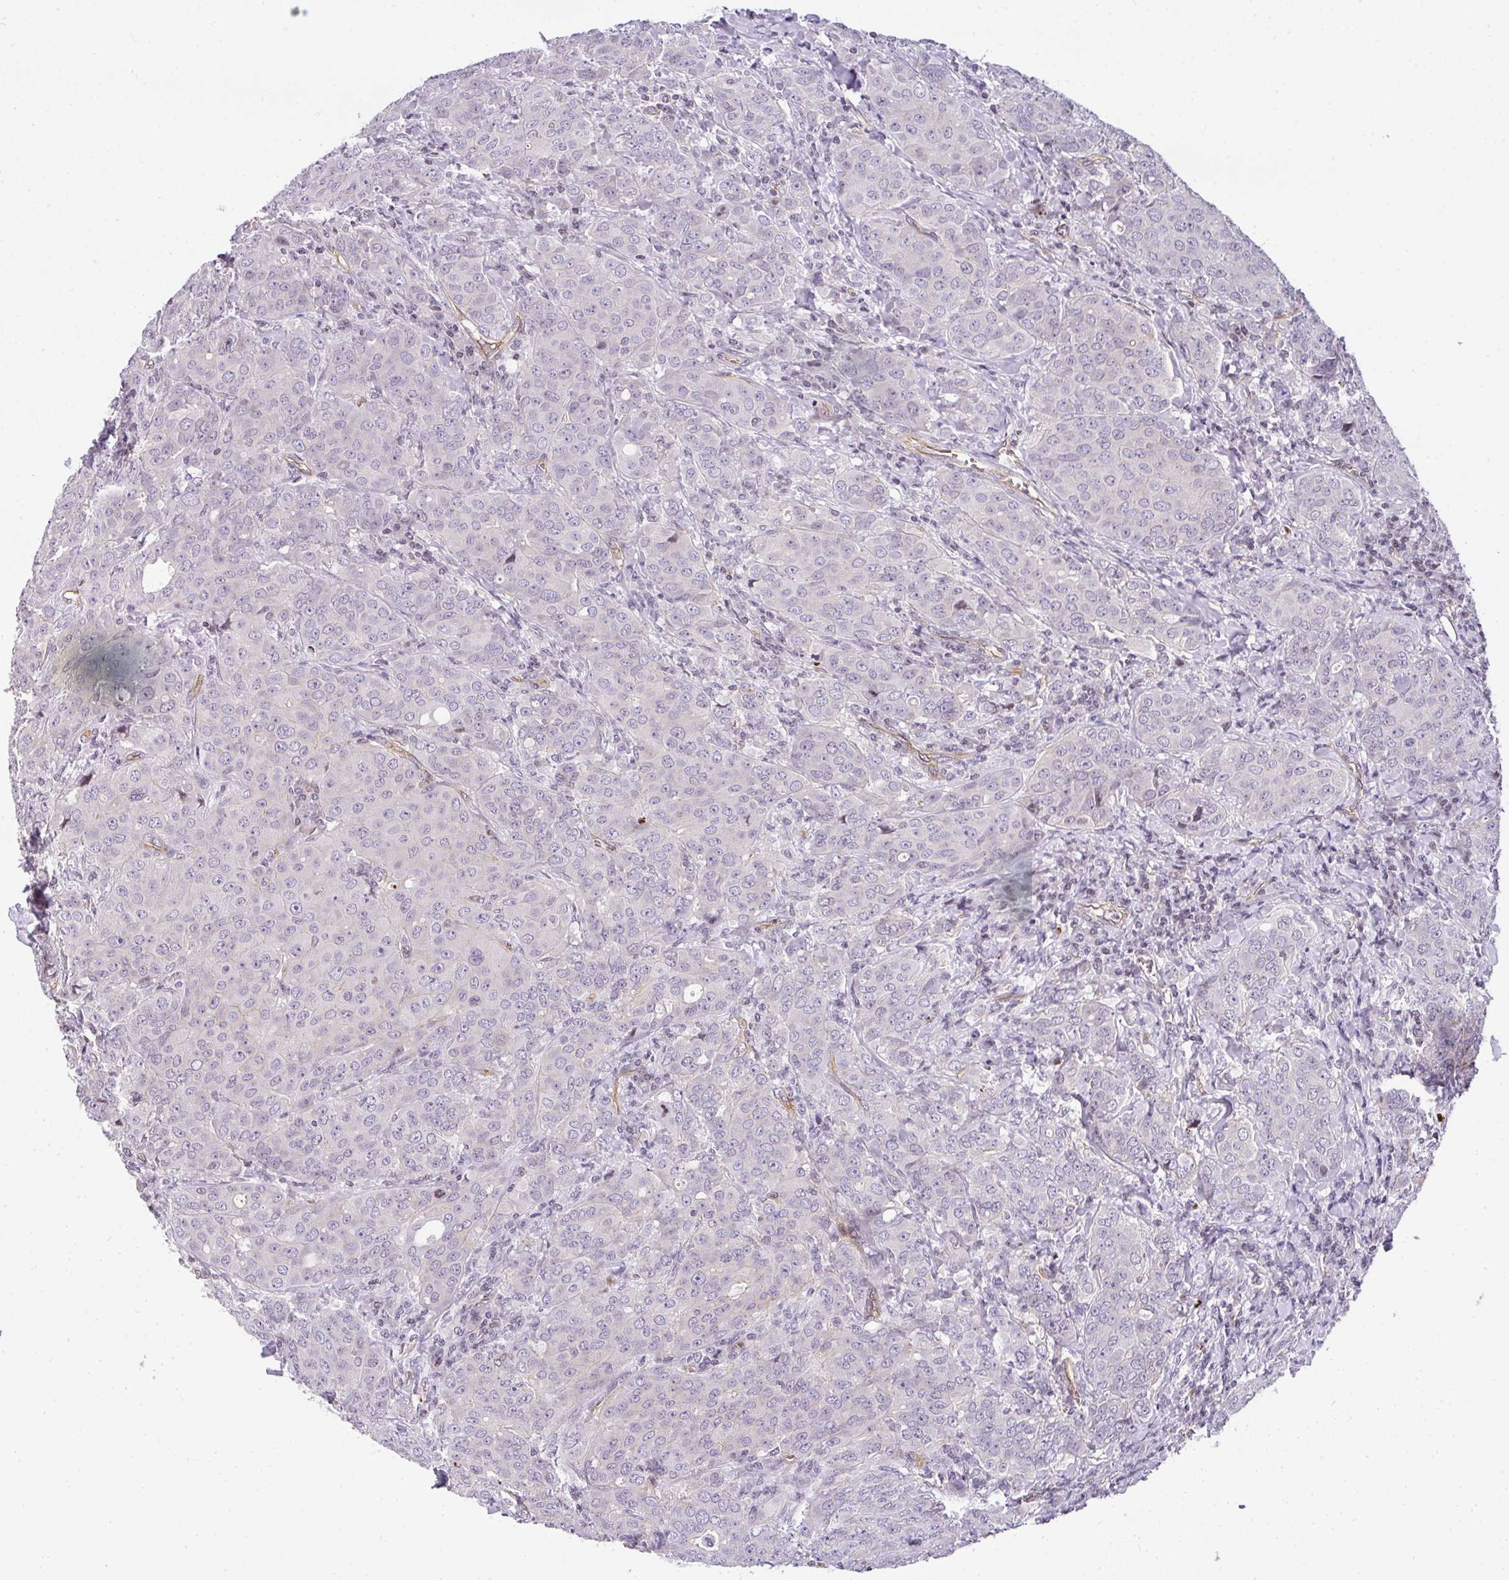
{"staining": {"intensity": "negative", "quantity": "none", "location": "none"}, "tissue": "breast cancer", "cell_type": "Tumor cells", "image_type": "cancer", "snomed": [{"axis": "morphology", "description": "Duct carcinoma"}, {"axis": "topography", "description": "Breast"}], "caption": "This is a histopathology image of immunohistochemistry (IHC) staining of intraductal carcinoma (breast), which shows no staining in tumor cells. (DAB (3,3'-diaminobenzidine) immunohistochemistry (IHC), high magnification).", "gene": "OR11H4", "patient": {"sex": "female", "age": 43}}